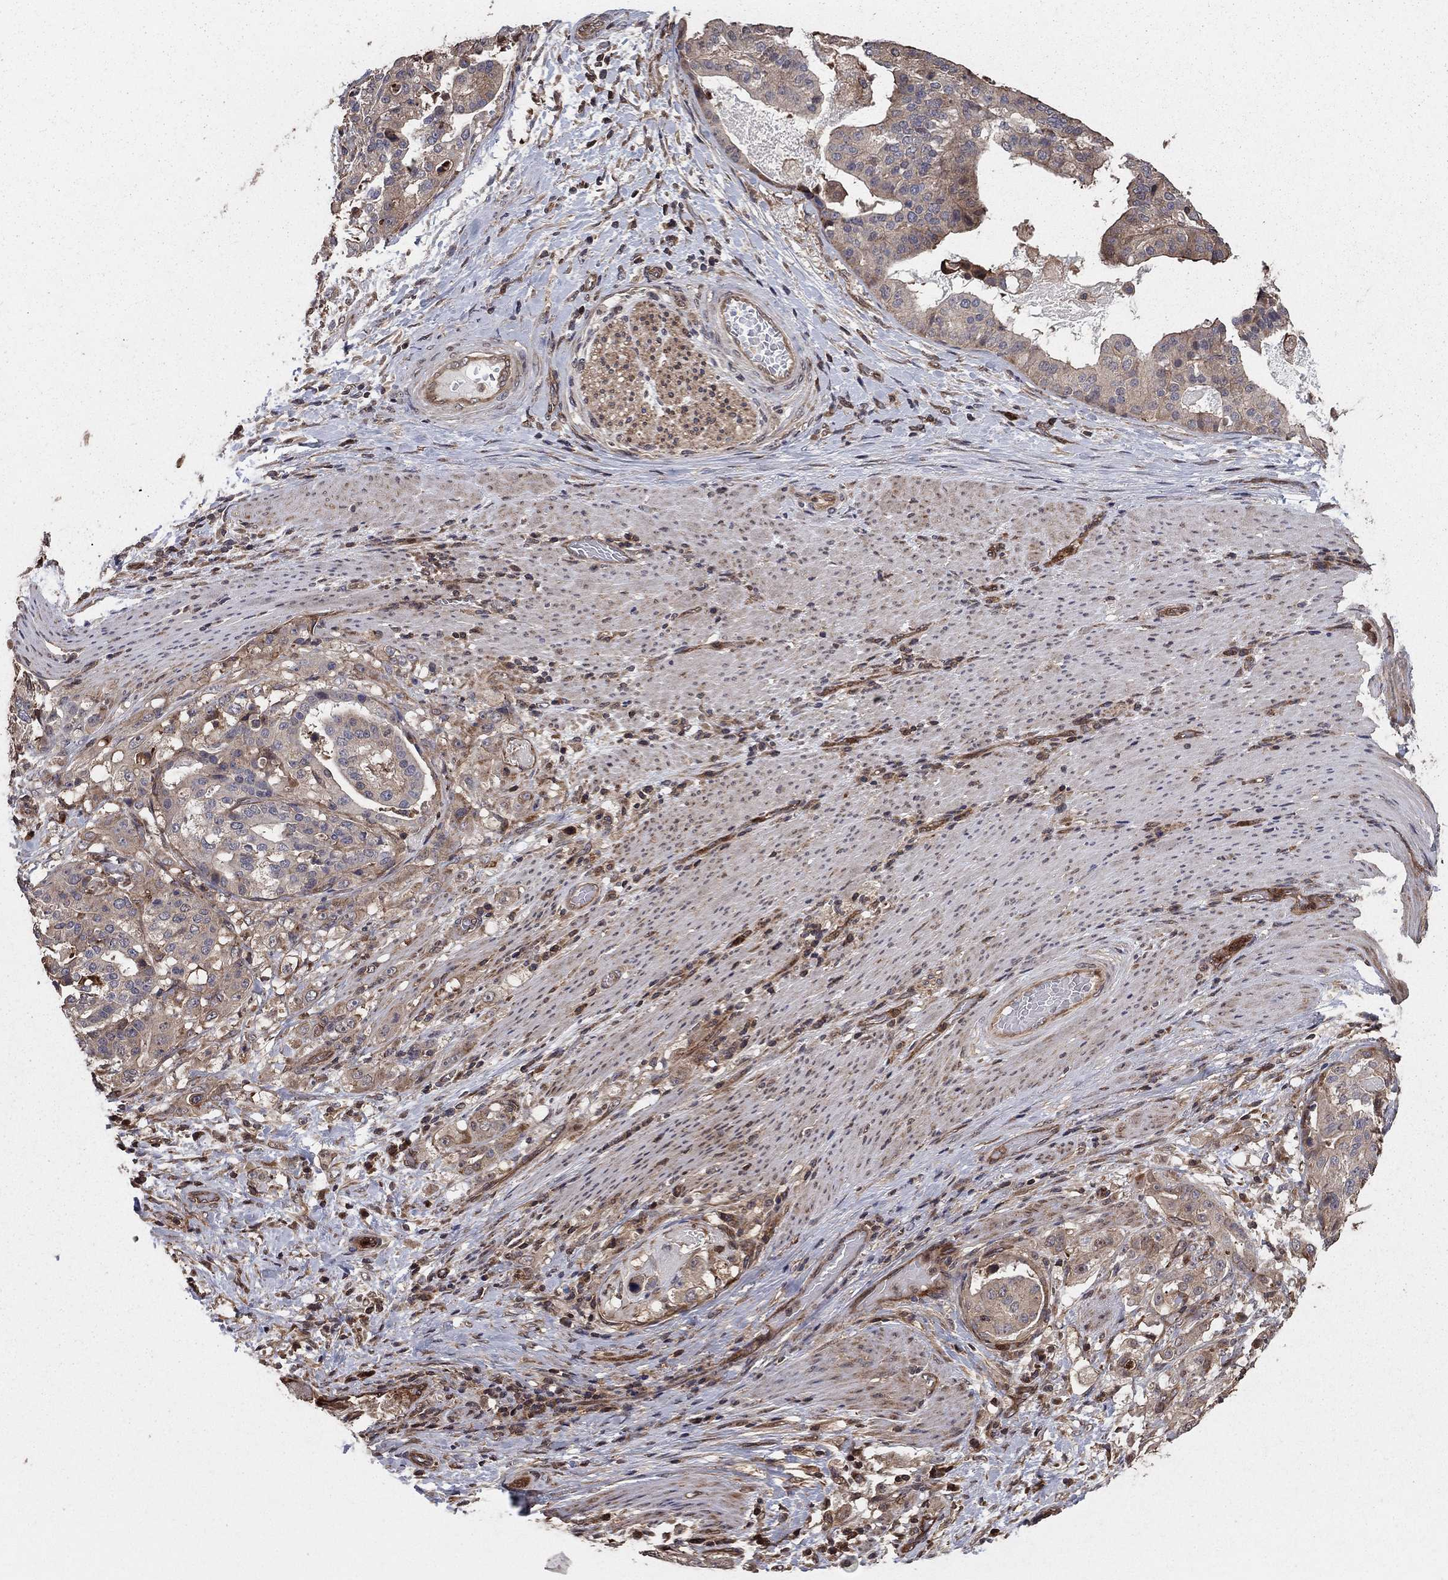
{"staining": {"intensity": "negative", "quantity": "none", "location": "none"}, "tissue": "stomach cancer", "cell_type": "Tumor cells", "image_type": "cancer", "snomed": [{"axis": "morphology", "description": "Adenocarcinoma, NOS"}, {"axis": "topography", "description": "Stomach"}], "caption": "Adenocarcinoma (stomach) was stained to show a protein in brown. There is no significant positivity in tumor cells.", "gene": "GYG1", "patient": {"sex": "male", "age": 48}}